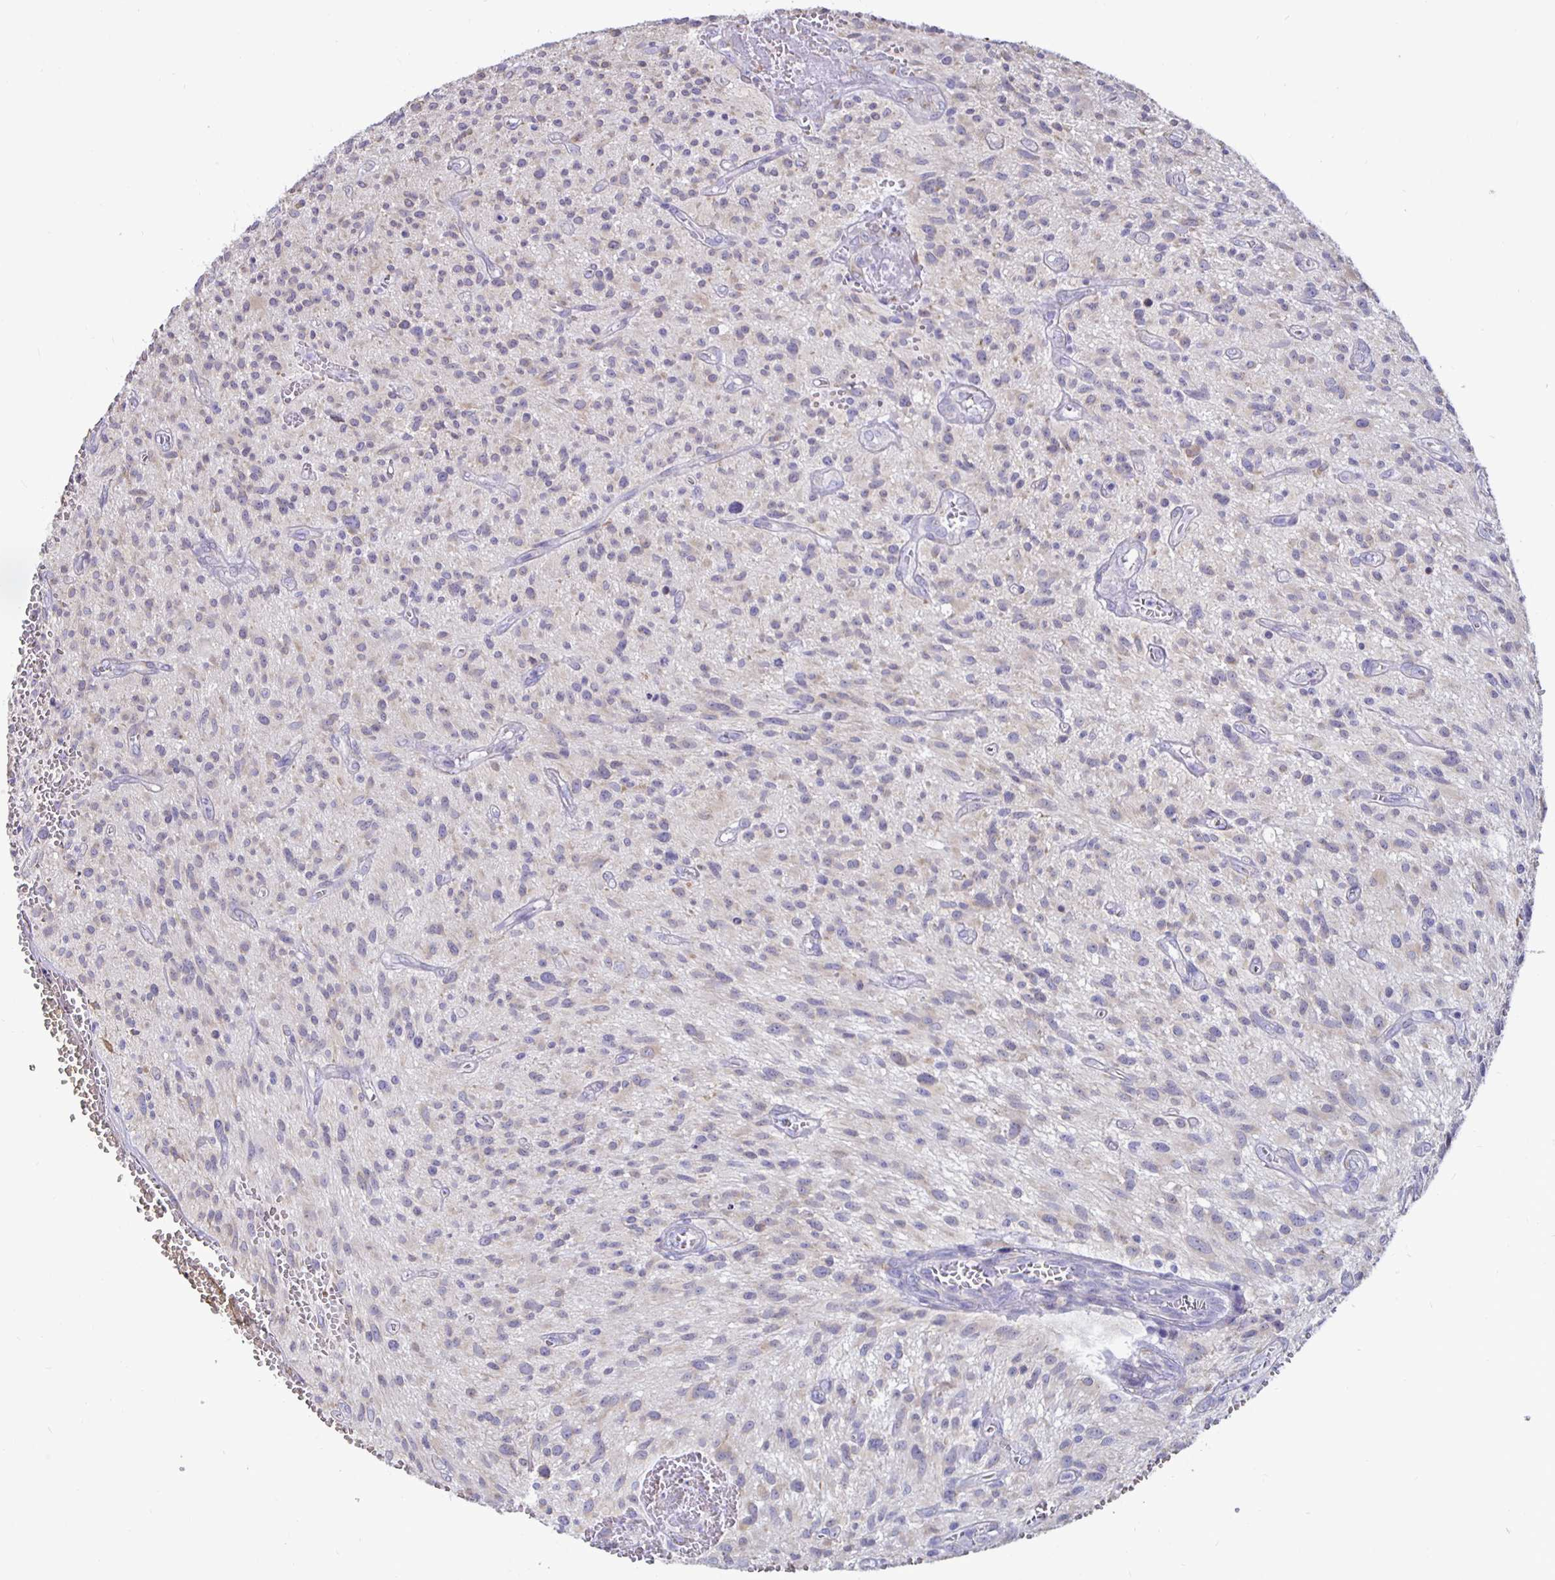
{"staining": {"intensity": "negative", "quantity": "none", "location": "none"}, "tissue": "glioma", "cell_type": "Tumor cells", "image_type": "cancer", "snomed": [{"axis": "morphology", "description": "Glioma, malignant, High grade"}, {"axis": "topography", "description": "Brain"}], "caption": "The histopathology image shows no staining of tumor cells in glioma.", "gene": "DNAI2", "patient": {"sex": "male", "age": 75}}